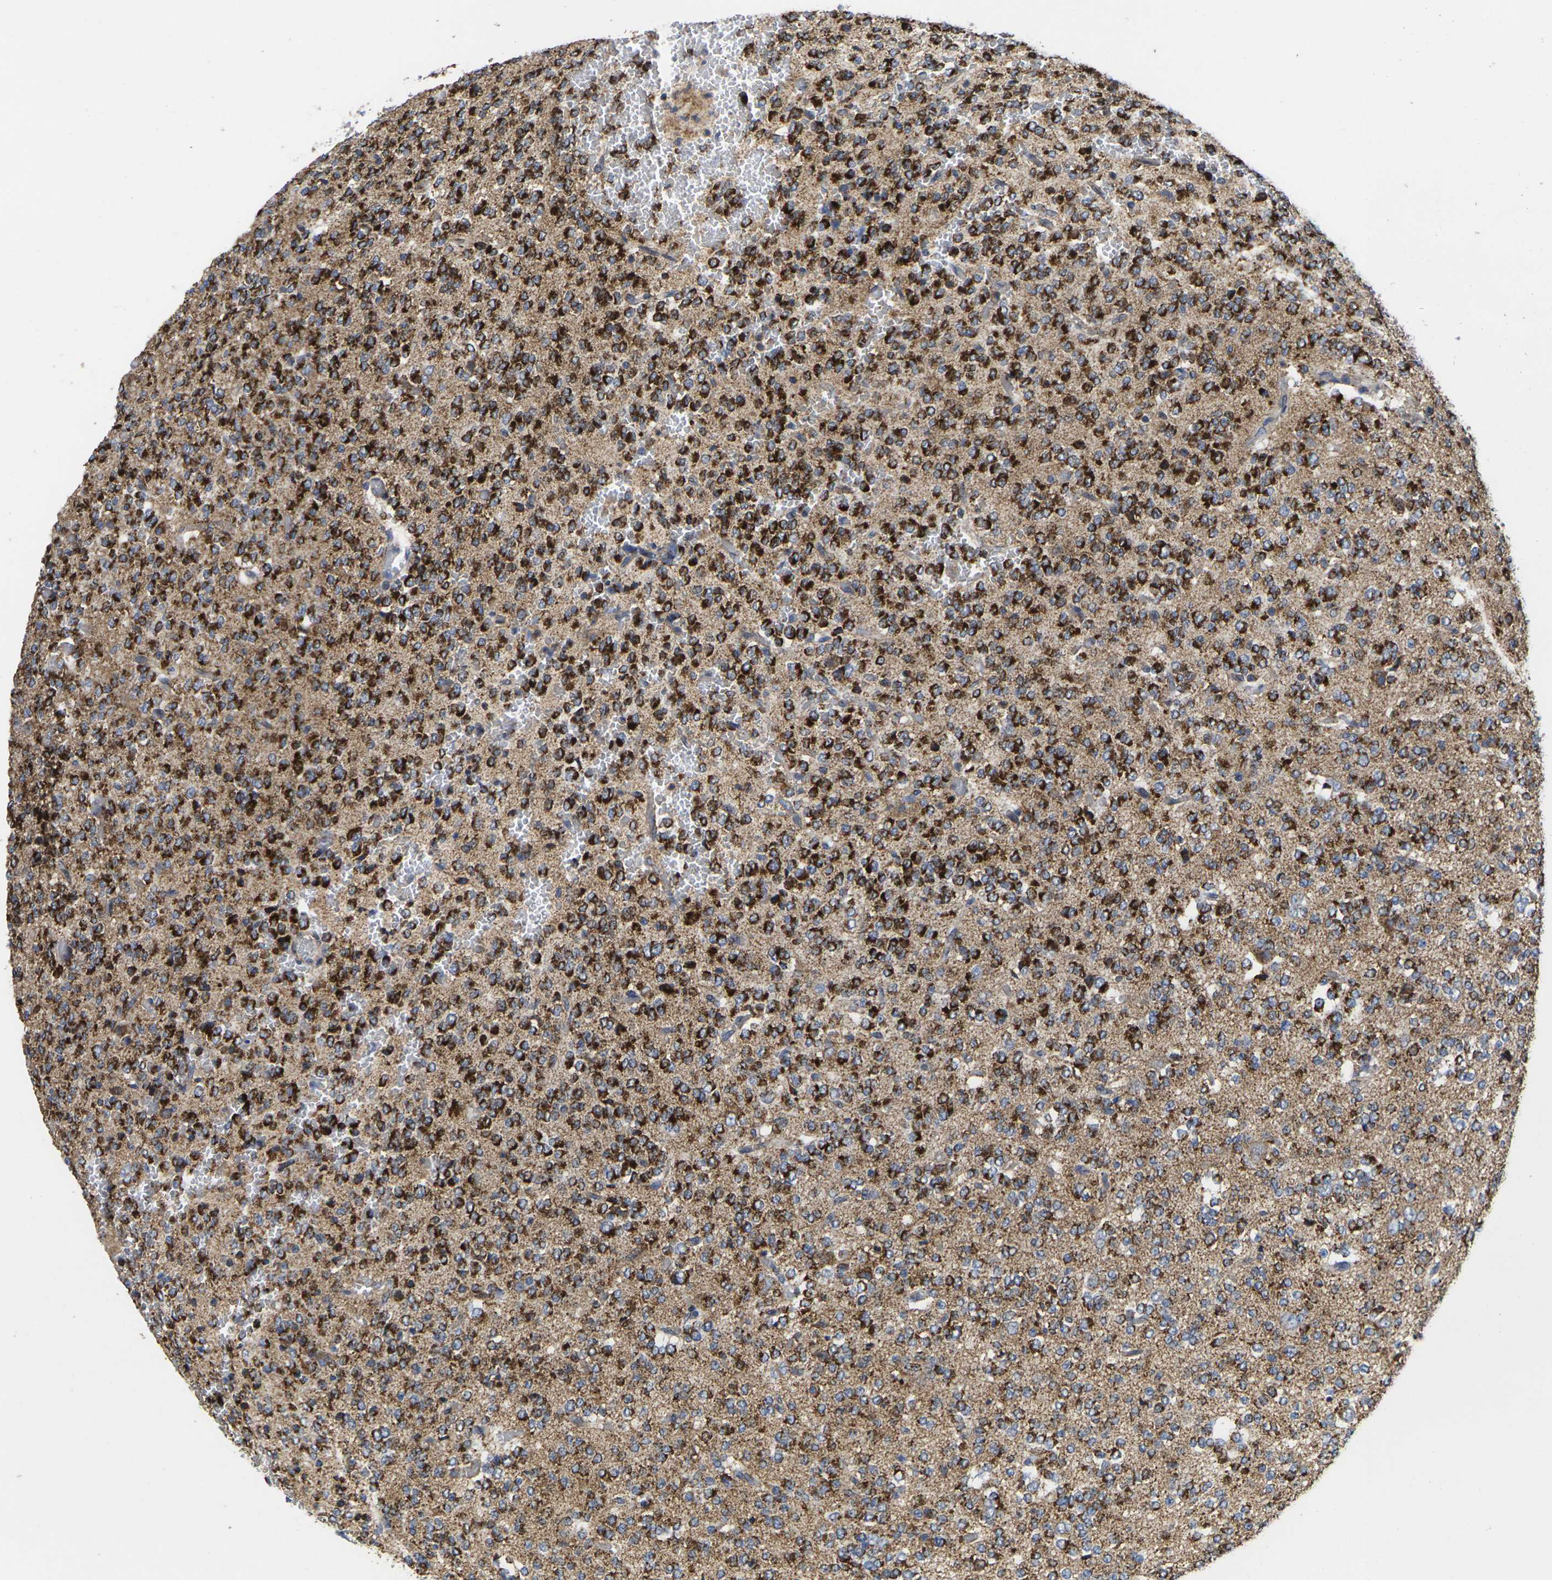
{"staining": {"intensity": "strong", "quantity": ">75%", "location": "cytoplasmic/membranous"}, "tissue": "glioma", "cell_type": "Tumor cells", "image_type": "cancer", "snomed": [{"axis": "morphology", "description": "Glioma, malignant, Low grade"}, {"axis": "topography", "description": "Brain"}], "caption": "Strong cytoplasmic/membranous expression is seen in approximately >75% of tumor cells in glioma.", "gene": "P2RY11", "patient": {"sex": "male", "age": 38}}